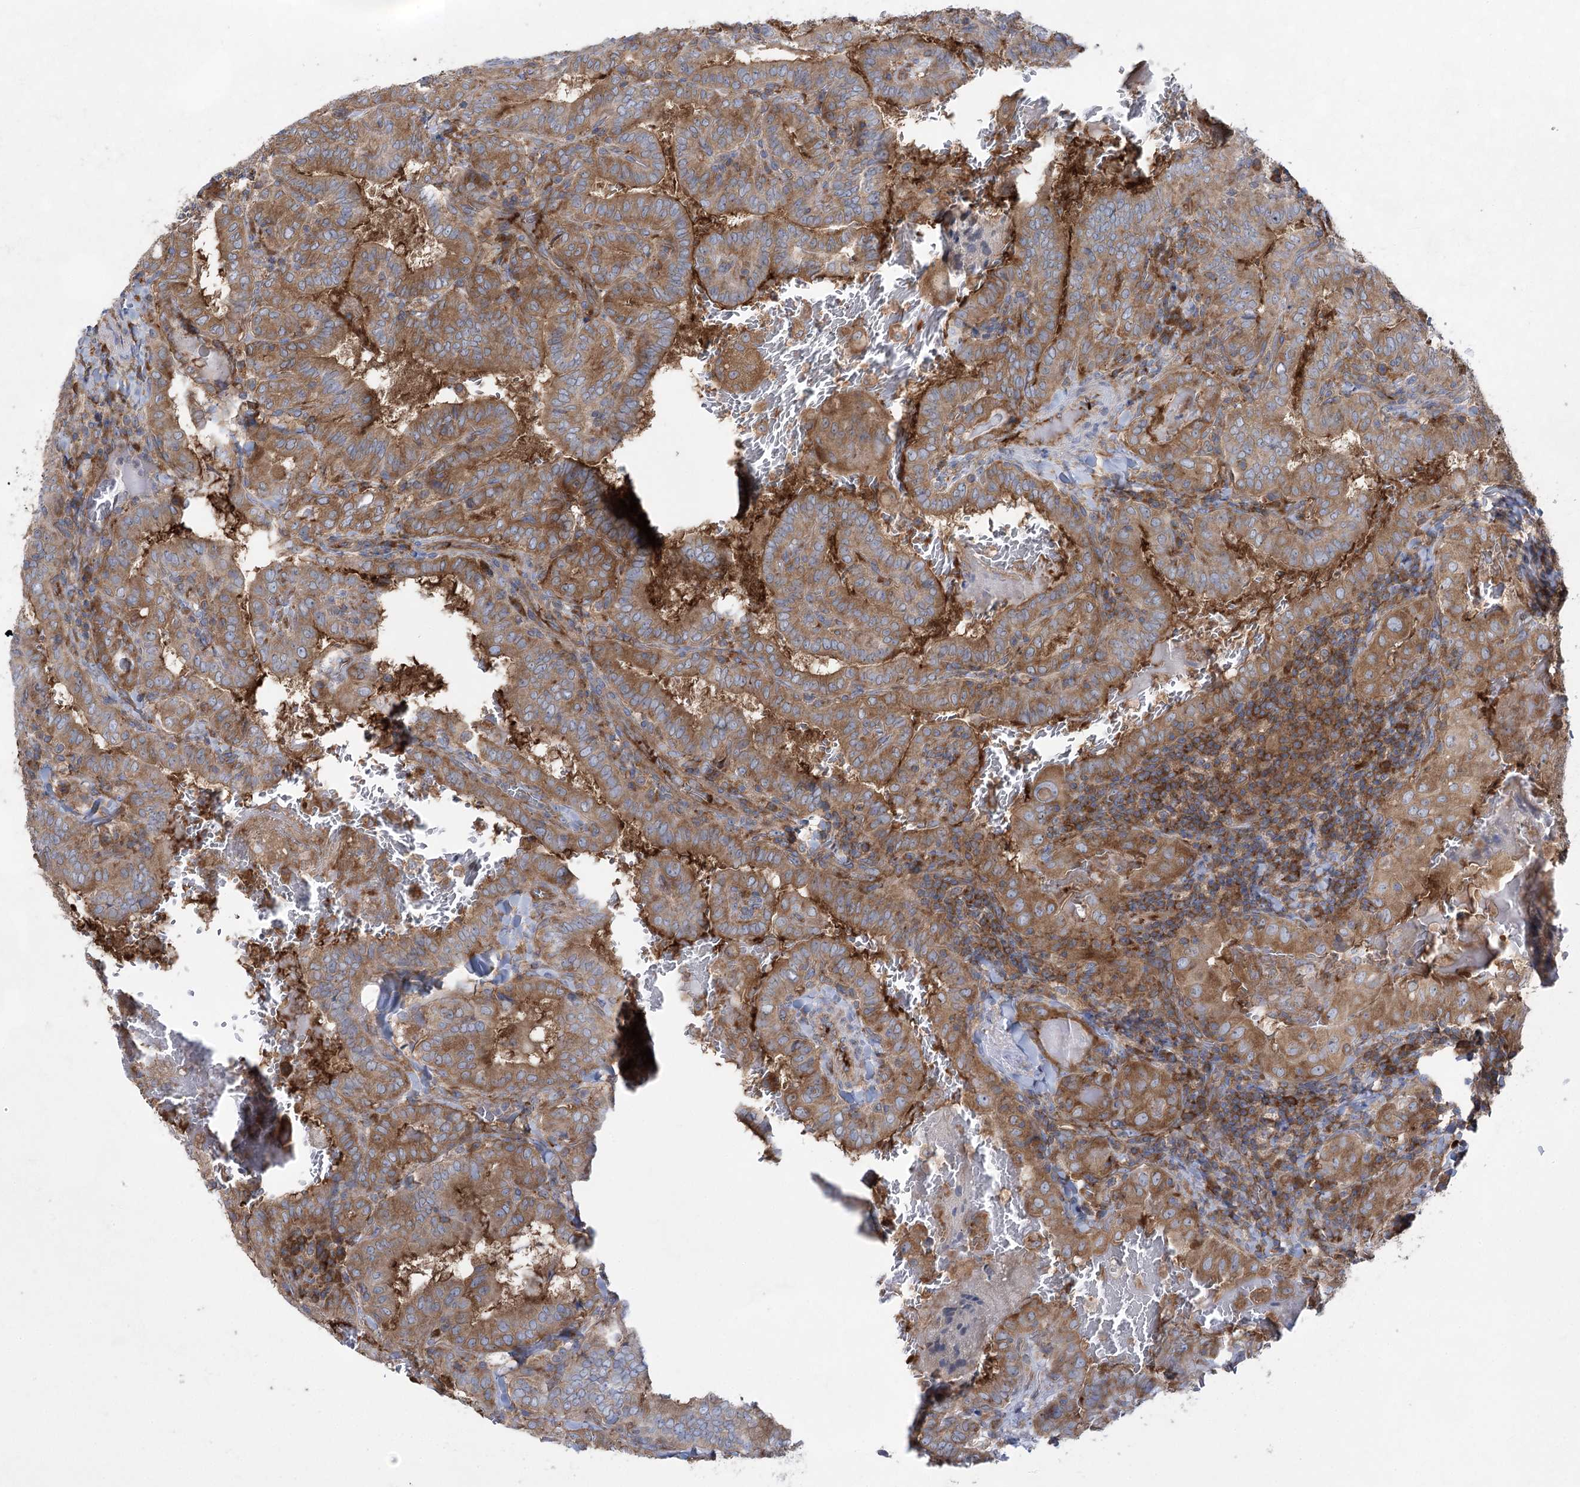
{"staining": {"intensity": "moderate", "quantity": ">75%", "location": "cytoplasmic/membranous"}, "tissue": "thyroid cancer", "cell_type": "Tumor cells", "image_type": "cancer", "snomed": [{"axis": "morphology", "description": "Papillary adenocarcinoma, NOS"}, {"axis": "topography", "description": "Thyroid gland"}], "caption": "Immunohistochemical staining of papillary adenocarcinoma (thyroid) reveals medium levels of moderate cytoplasmic/membranous protein staining in approximately >75% of tumor cells.", "gene": "EIF3A", "patient": {"sex": "female", "age": 72}}